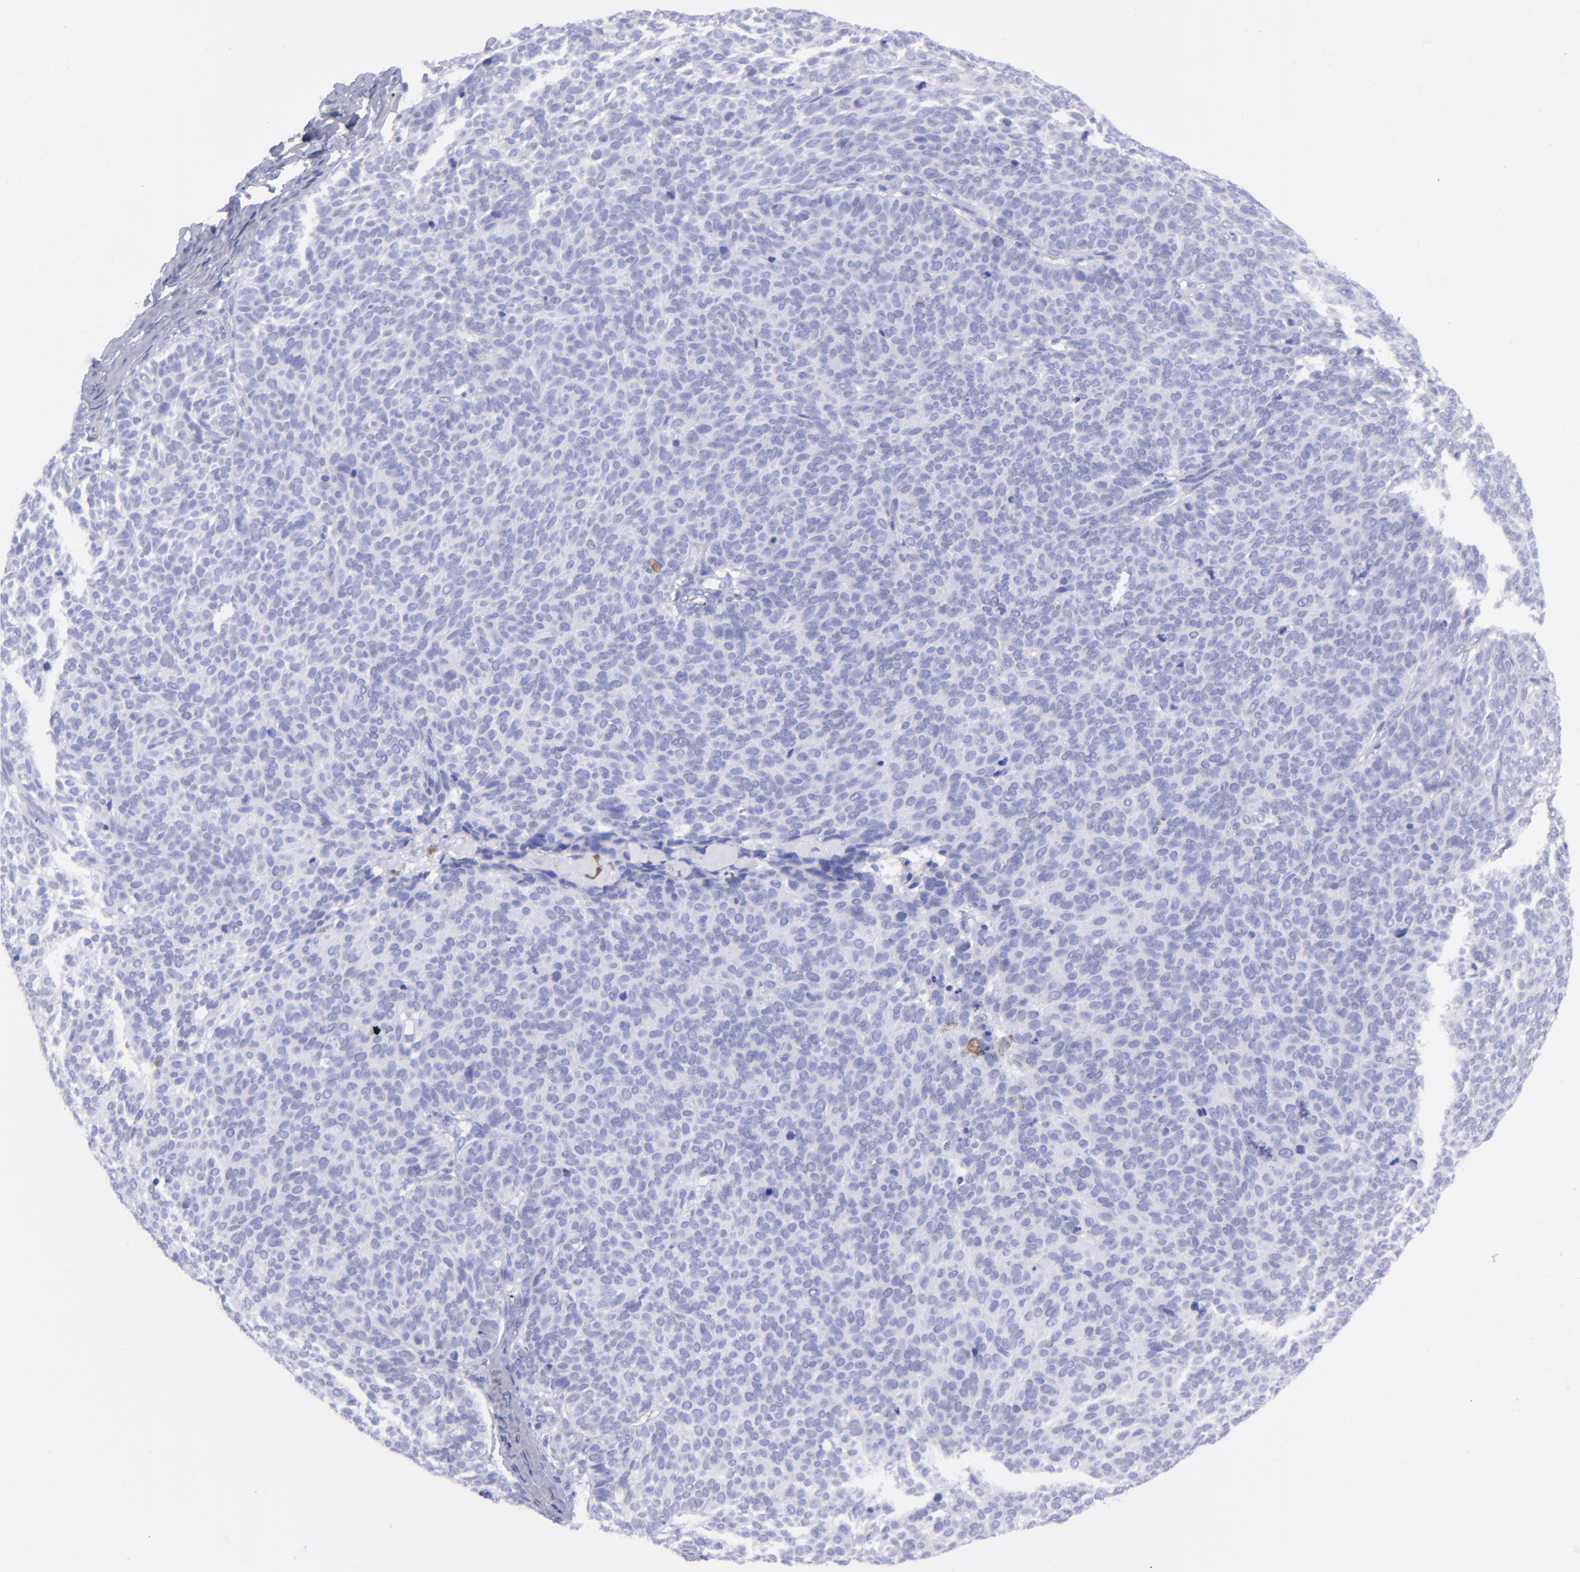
{"staining": {"intensity": "negative", "quantity": "none", "location": "none"}, "tissue": "skin cancer", "cell_type": "Tumor cells", "image_type": "cancer", "snomed": [{"axis": "morphology", "description": "Basal cell carcinoma"}, {"axis": "topography", "description": "Skin"}], "caption": "The image shows no staining of tumor cells in basal cell carcinoma (skin).", "gene": "EFCAB13", "patient": {"sex": "male", "age": 63}}